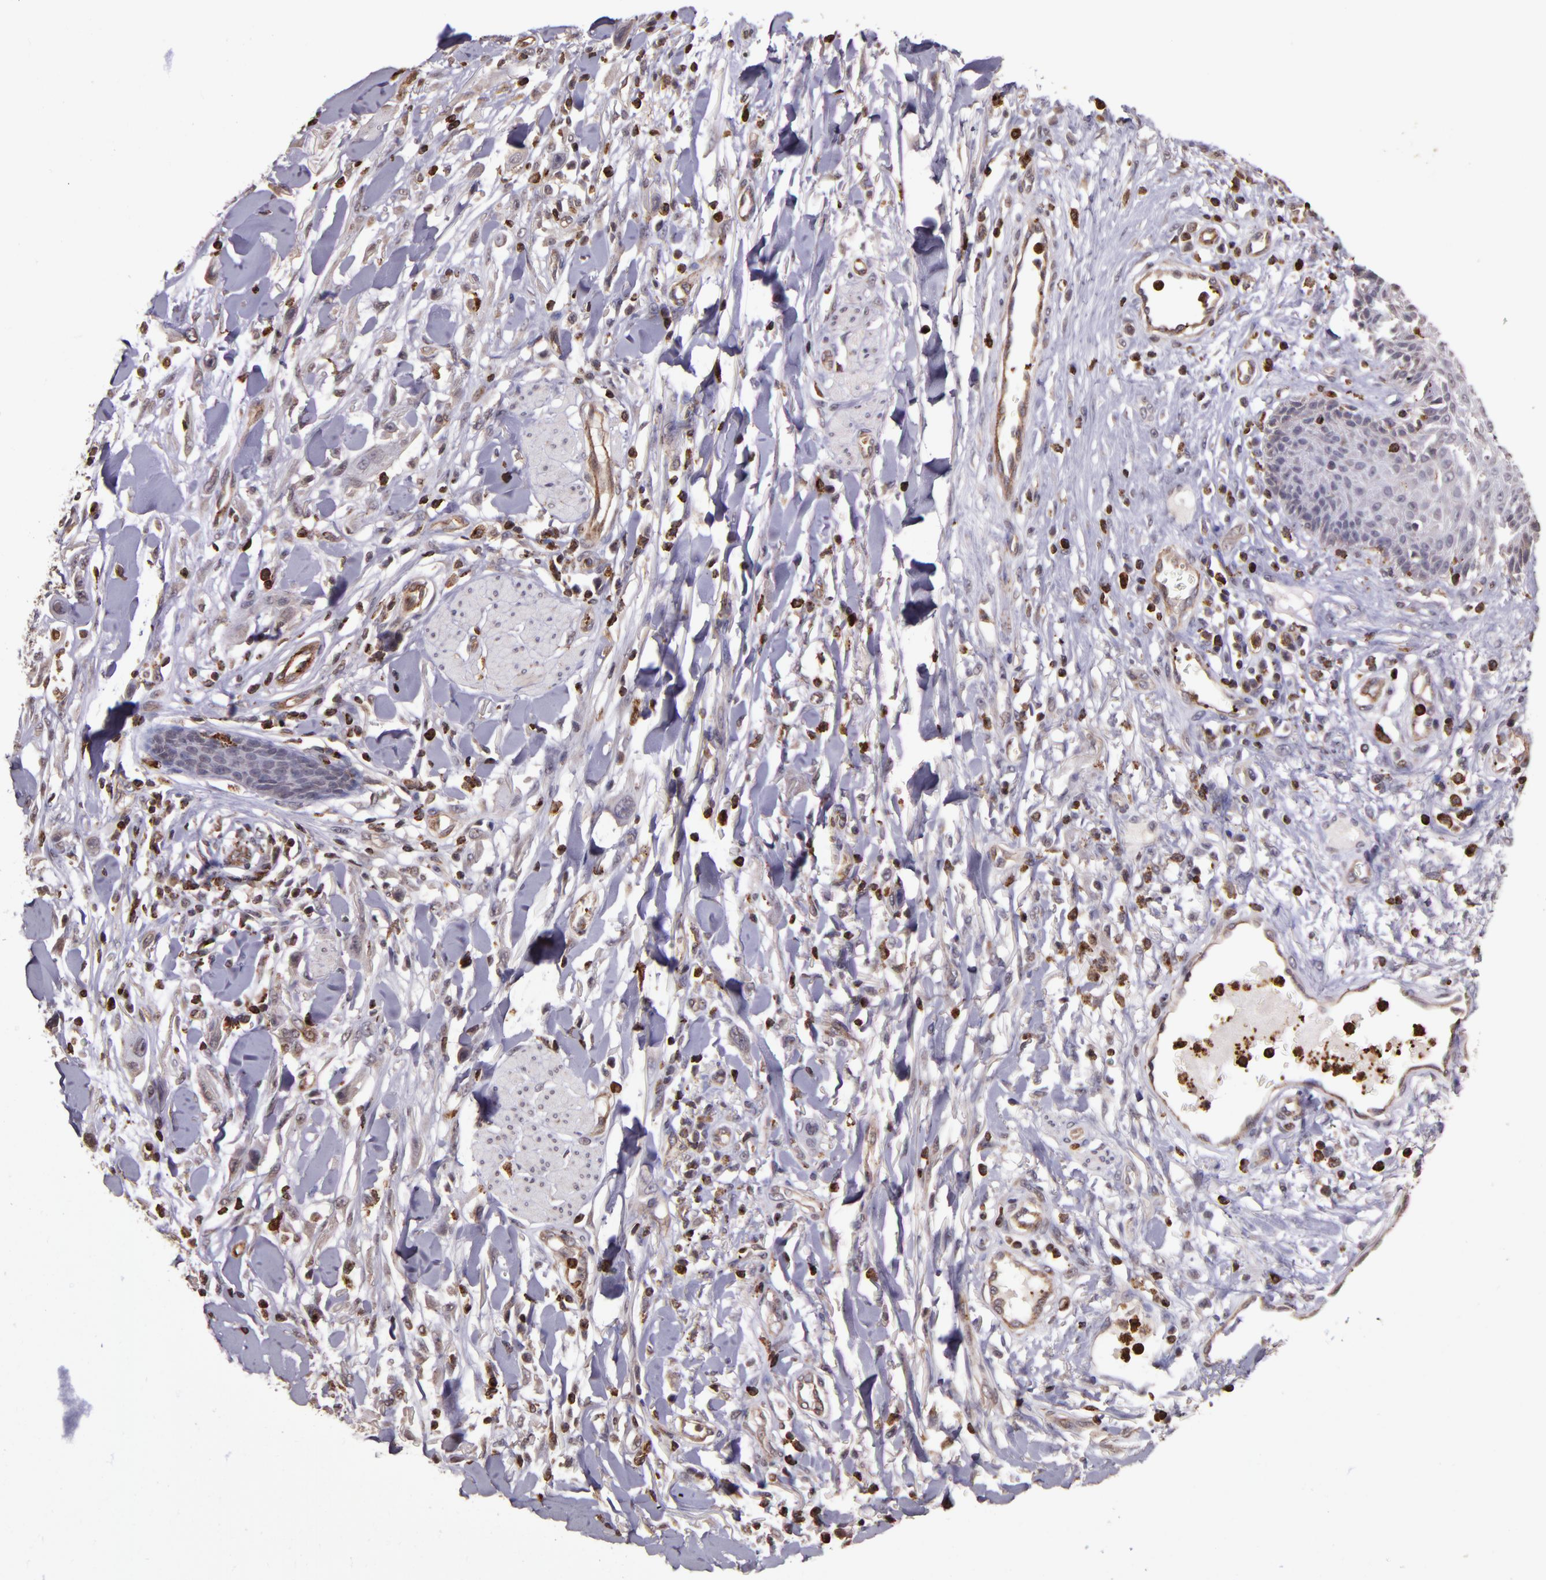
{"staining": {"intensity": "weak", "quantity": "<25%", "location": "cytoplasmic/membranous"}, "tissue": "skin cancer", "cell_type": "Tumor cells", "image_type": "cancer", "snomed": [{"axis": "morphology", "description": "Squamous cell carcinoma, NOS"}, {"axis": "topography", "description": "Skin"}], "caption": "High magnification brightfield microscopy of skin cancer stained with DAB (3,3'-diaminobenzidine) (brown) and counterstained with hematoxylin (blue): tumor cells show no significant expression.", "gene": "SLC2A3", "patient": {"sex": "female", "age": 59}}